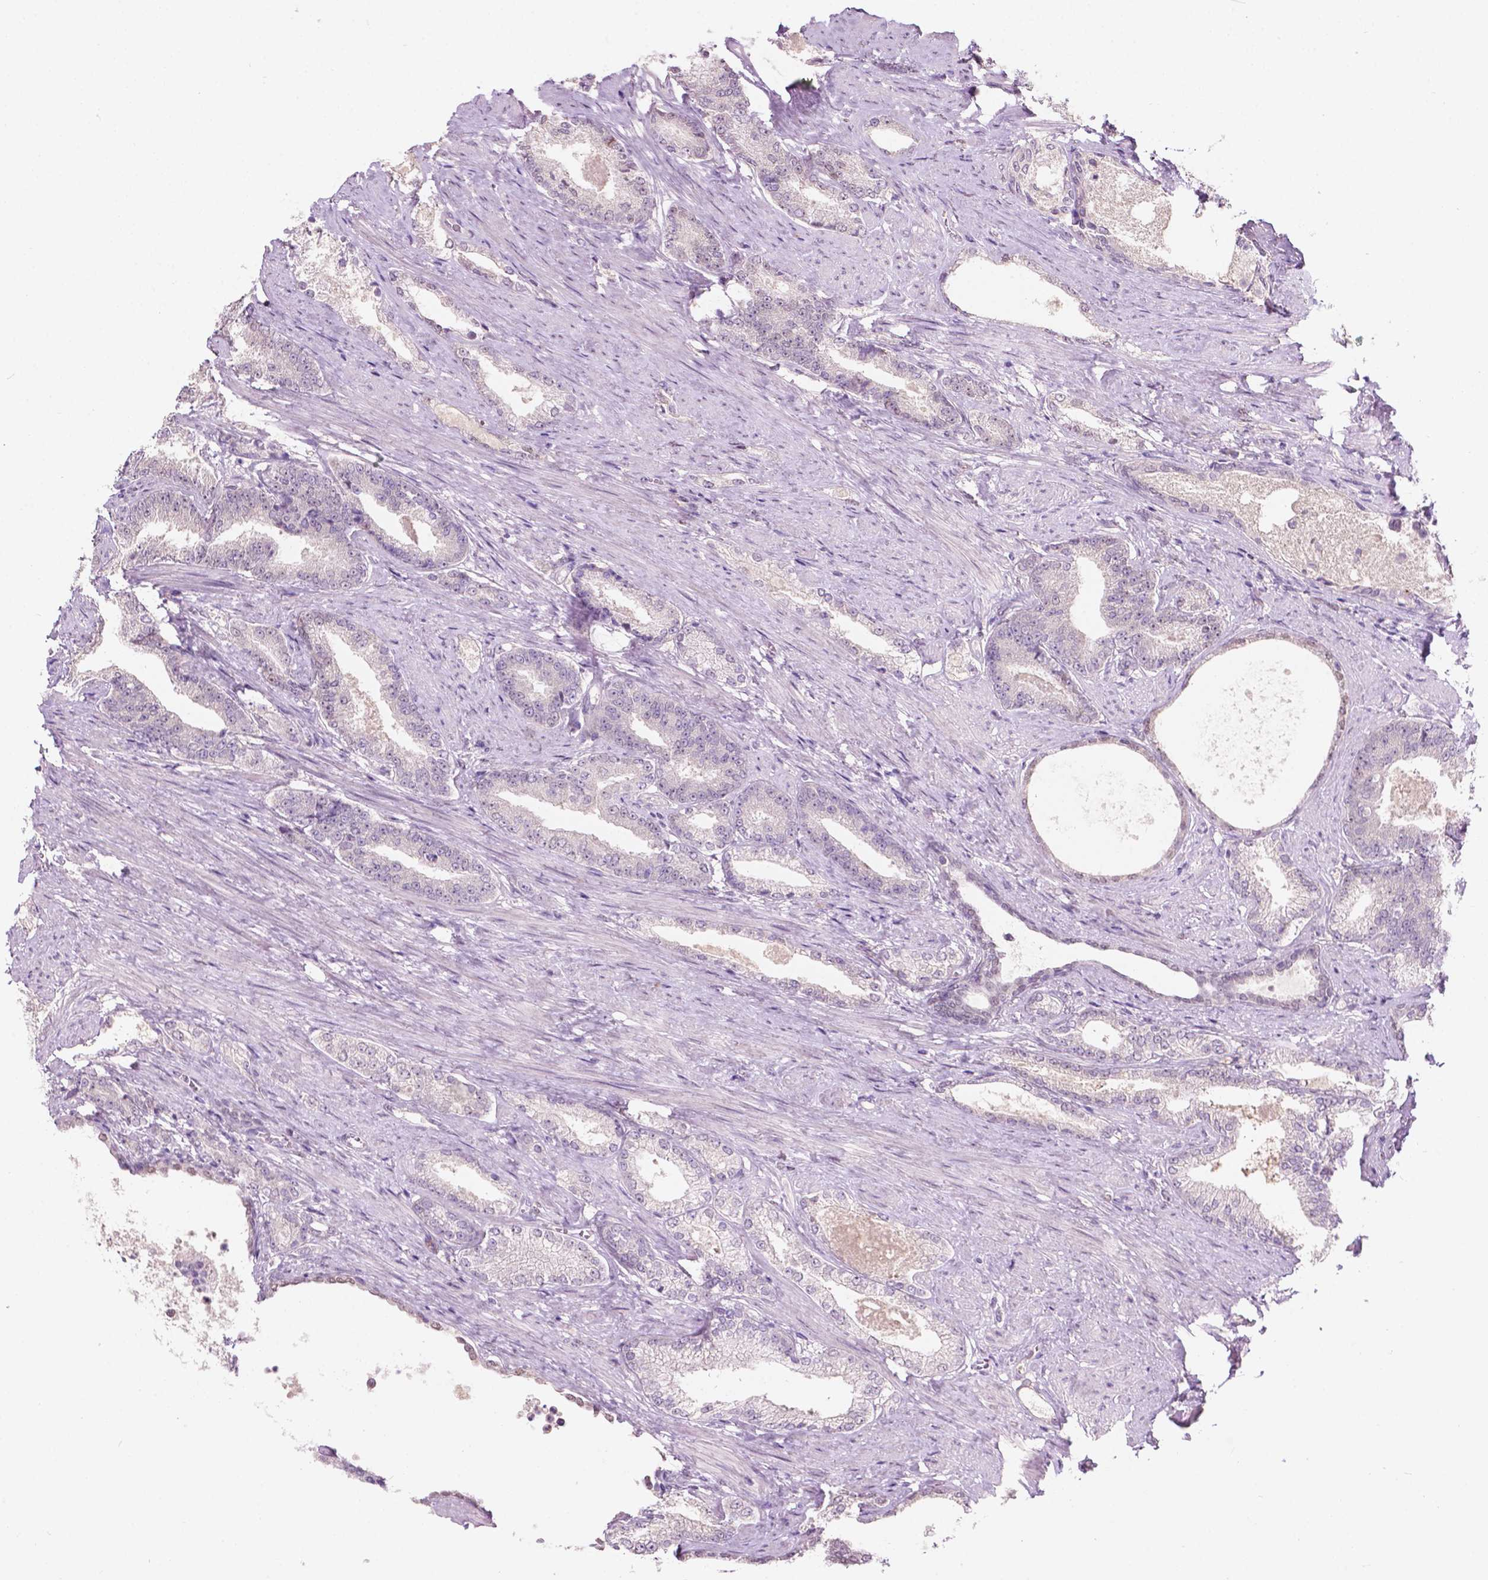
{"staining": {"intensity": "negative", "quantity": "none", "location": "none"}, "tissue": "prostate cancer", "cell_type": "Tumor cells", "image_type": "cancer", "snomed": [{"axis": "morphology", "description": "Adenocarcinoma, High grade"}, {"axis": "topography", "description": "Prostate and seminal vesicle, NOS"}], "caption": "A high-resolution histopathology image shows immunohistochemistry (IHC) staining of high-grade adenocarcinoma (prostate), which exhibits no significant staining in tumor cells.", "gene": "TM6SF2", "patient": {"sex": "male", "age": 61}}